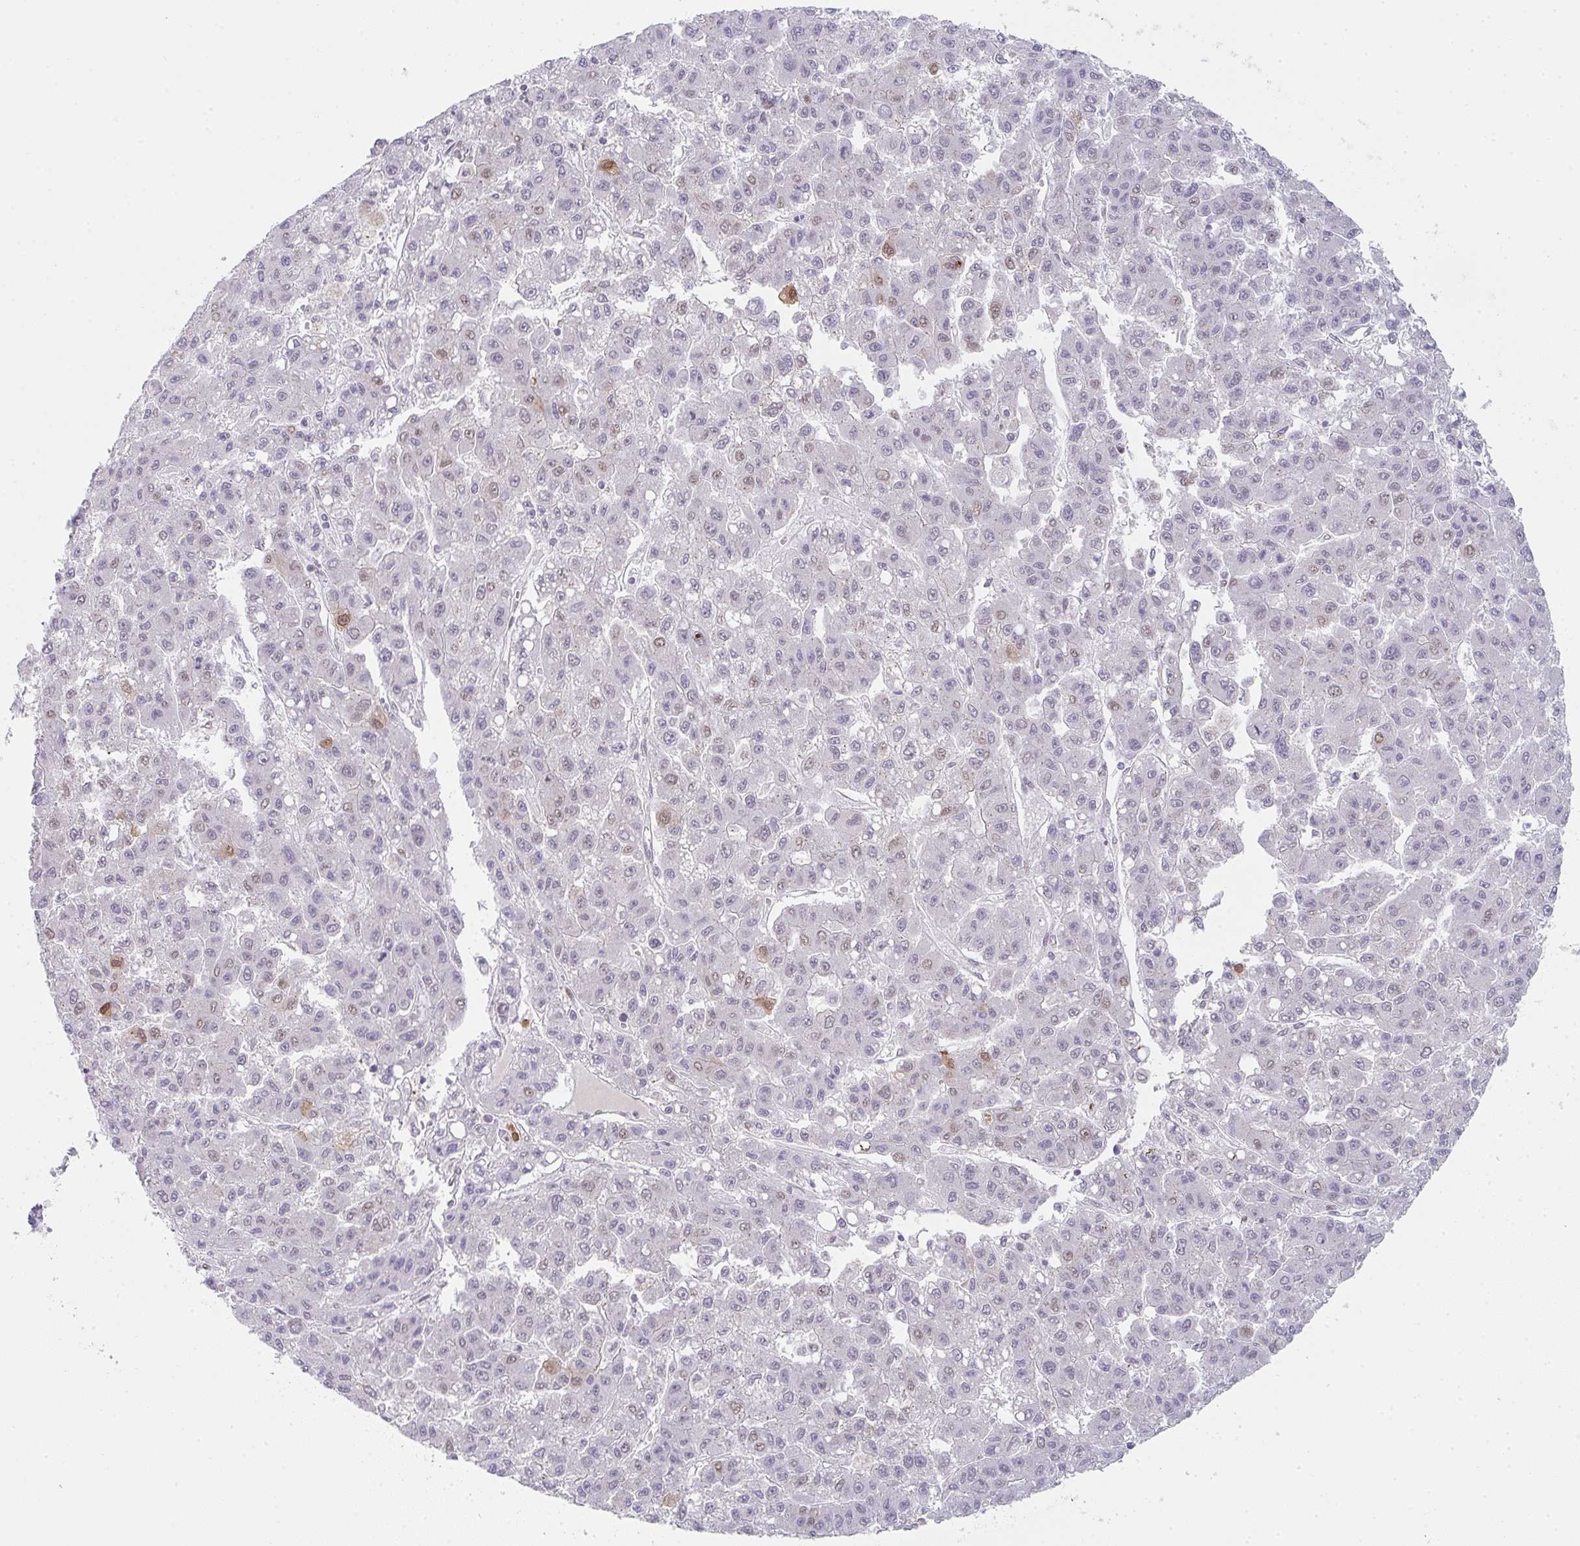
{"staining": {"intensity": "weak", "quantity": "<25%", "location": "nuclear"}, "tissue": "liver cancer", "cell_type": "Tumor cells", "image_type": "cancer", "snomed": [{"axis": "morphology", "description": "Carcinoma, Hepatocellular, NOS"}, {"axis": "topography", "description": "Liver"}], "caption": "Tumor cells are negative for protein expression in human hepatocellular carcinoma (liver).", "gene": "LIN54", "patient": {"sex": "male", "age": 70}}